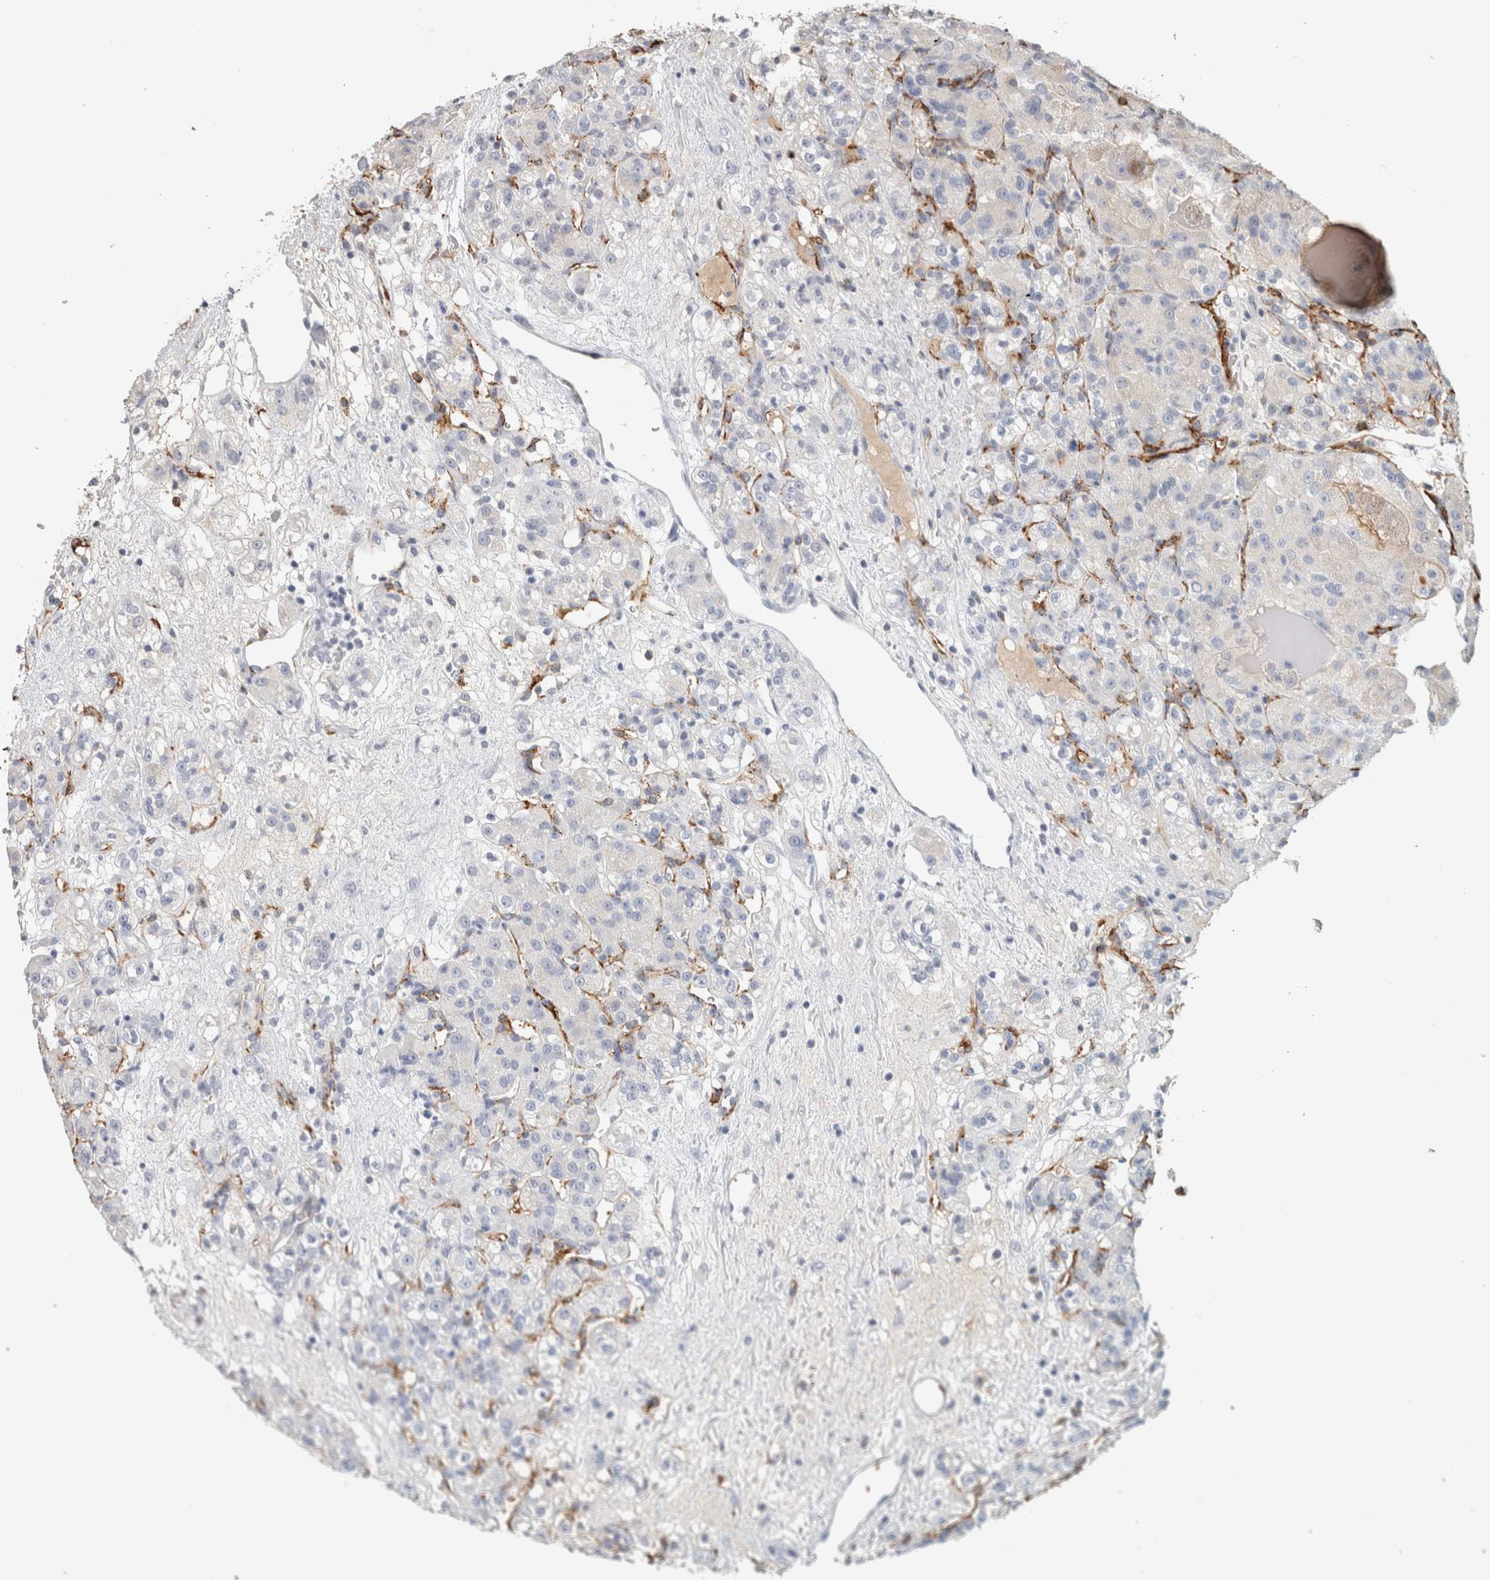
{"staining": {"intensity": "negative", "quantity": "none", "location": "none"}, "tissue": "renal cancer", "cell_type": "Tumor cells", "image_type": "cancer", "snomed": [{"axis": "morphology", "description": "Normal tissue, NOS"}, {"axis": "morphology", "description": "Adenocarcinoma, NOS"}, {"axis": "topography", "description": "Kidney"}], "caption": "High power microscopy photomicrograph of an immunohistochemistry image of adenocarcinoma (renal), revealing no significant positivity in tumor cells.", "gene": "CD36", "patient": {"sex": "male", "age": 61}}